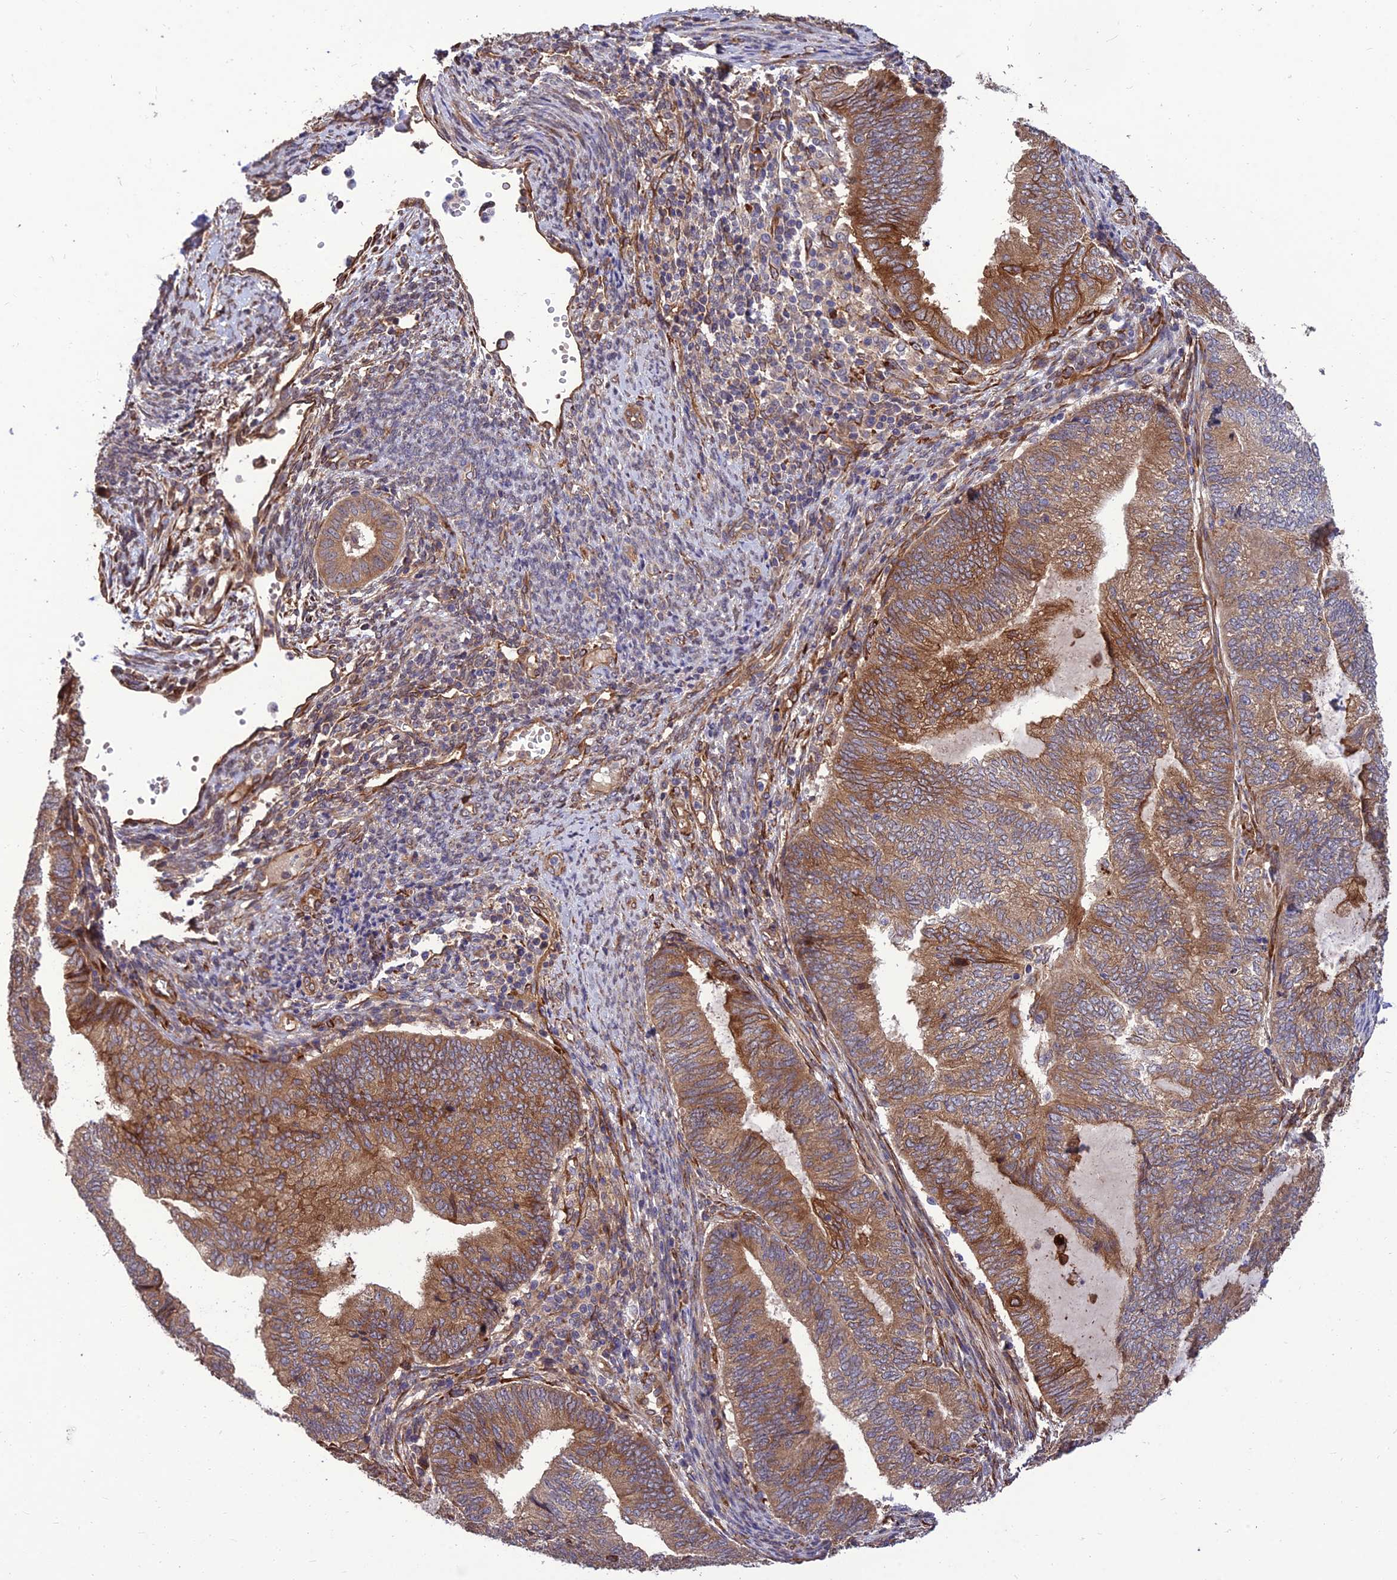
{"staining": {"intensity": "moderate", "quantity": ">75%", "location": "cytoplasmic/membranous"}, "tissue": "endometrial cancer", "cell_type": "Tumor cells", "image_type": "cancer", "snomed": [{"axis": "morphology", "description": "Adenocarcinoma, NOS"}, {"axis": "topography", "description": "Uterus"}, {"axis": "topography", "description": "Endometrium"}], "caption": "Immunohistochemistry histopathology image of endometrial adenocarcinoma stained for a protein (brown), which reveals medium levels of moderate cytoplasmic/membranous staining in about >75% of tumor cells.", "gene": "CRTAP", "patient": {"sex": "female", "age": 70}}